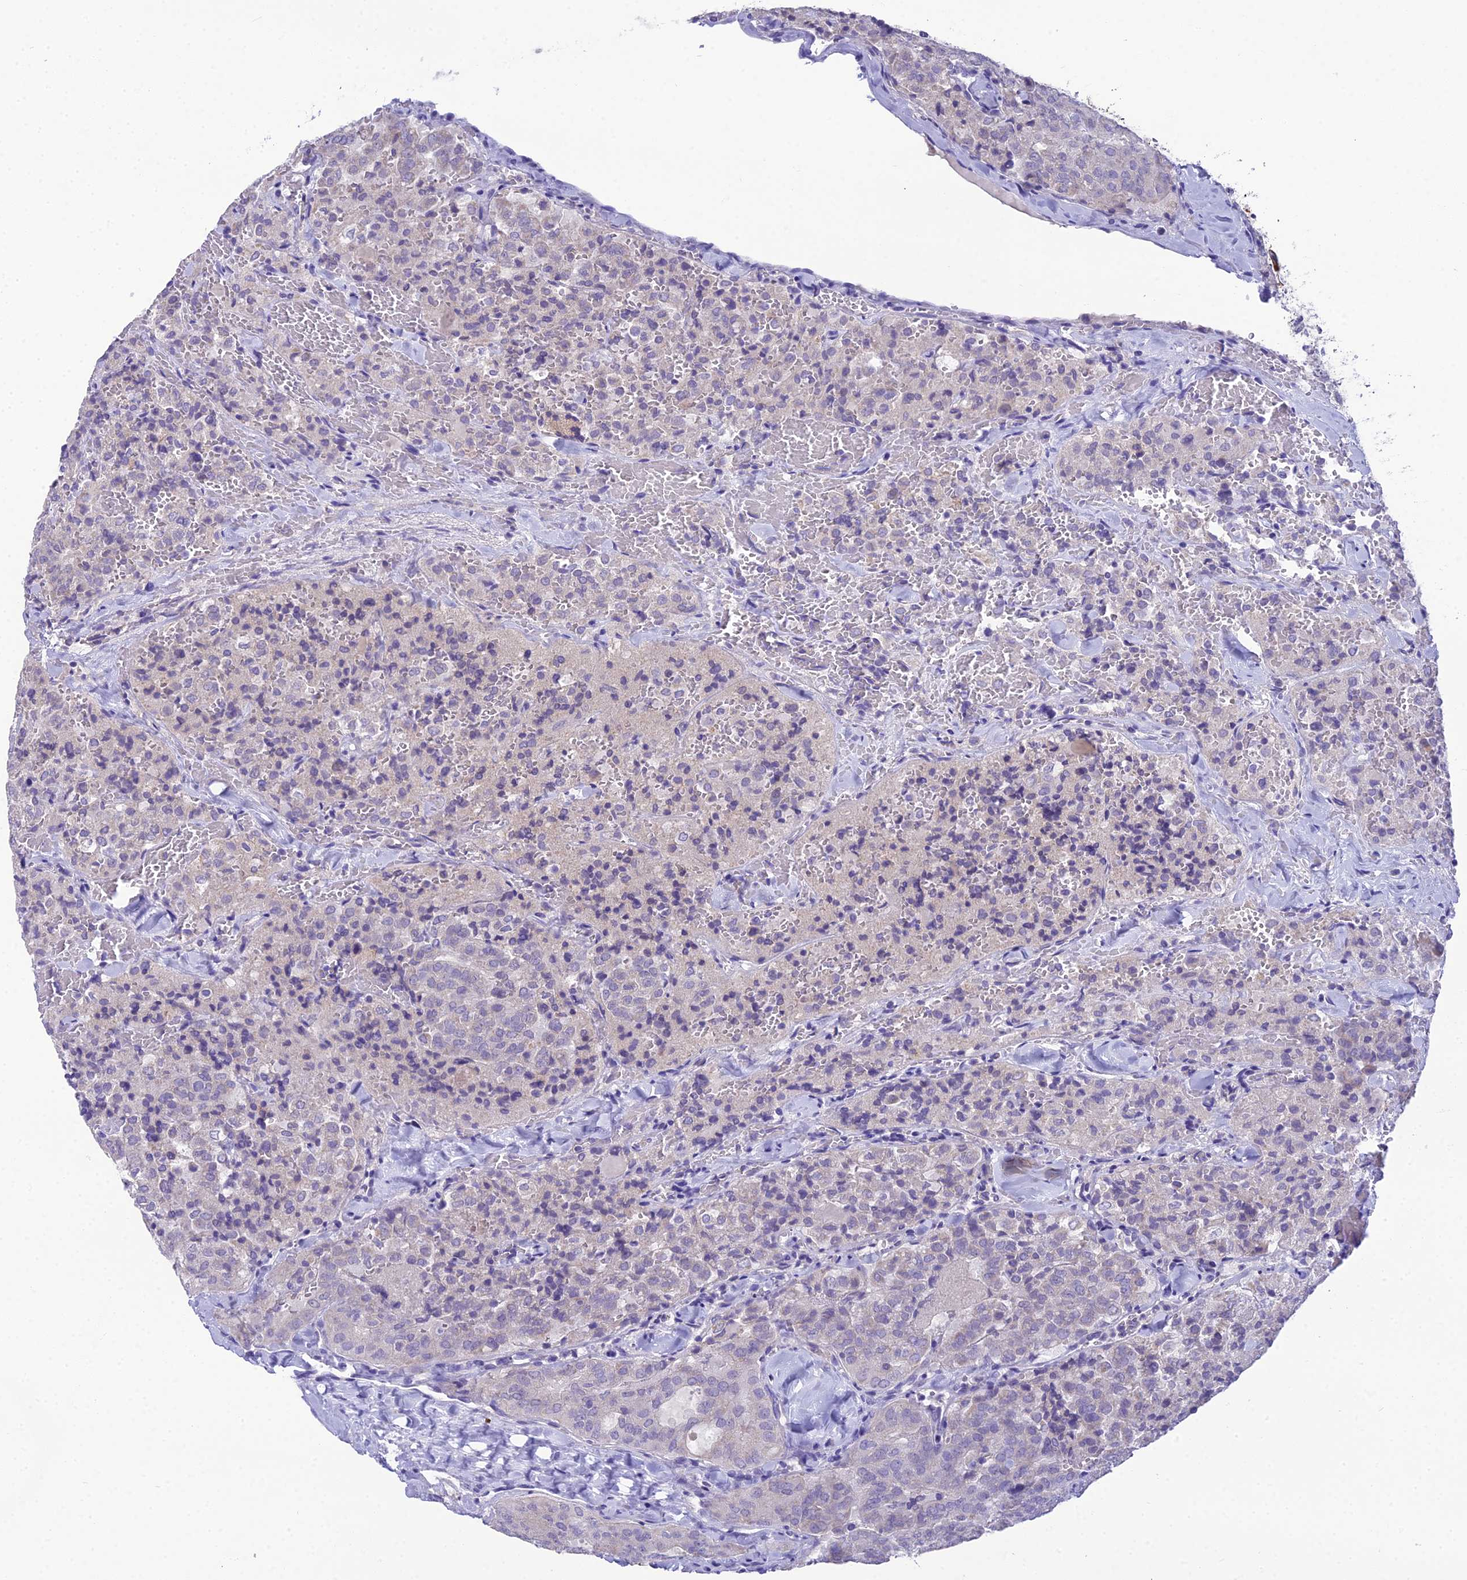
{"staining": {"intensity": "negative", "quantity": "none", "location": "none"}, "tissue": "thyroid cancer", "cell_type": "Tumor cells", "image_type": "cancer", "snomed": [{"axis": "morphology", "description": "Follicular adenoma carcinoma, NOS"}, {"axis": "topography", "description": "Thyroid gland"}], "caption": "This micrograph is of thyroid follicular adenoma carcinoma stained with IHC to label a protein in brown with the nuclei are counter-stained blue. There is no positivity in tumor cells.", "gene": "MIIP", "patient": {"sex": "male", "age": 75}}